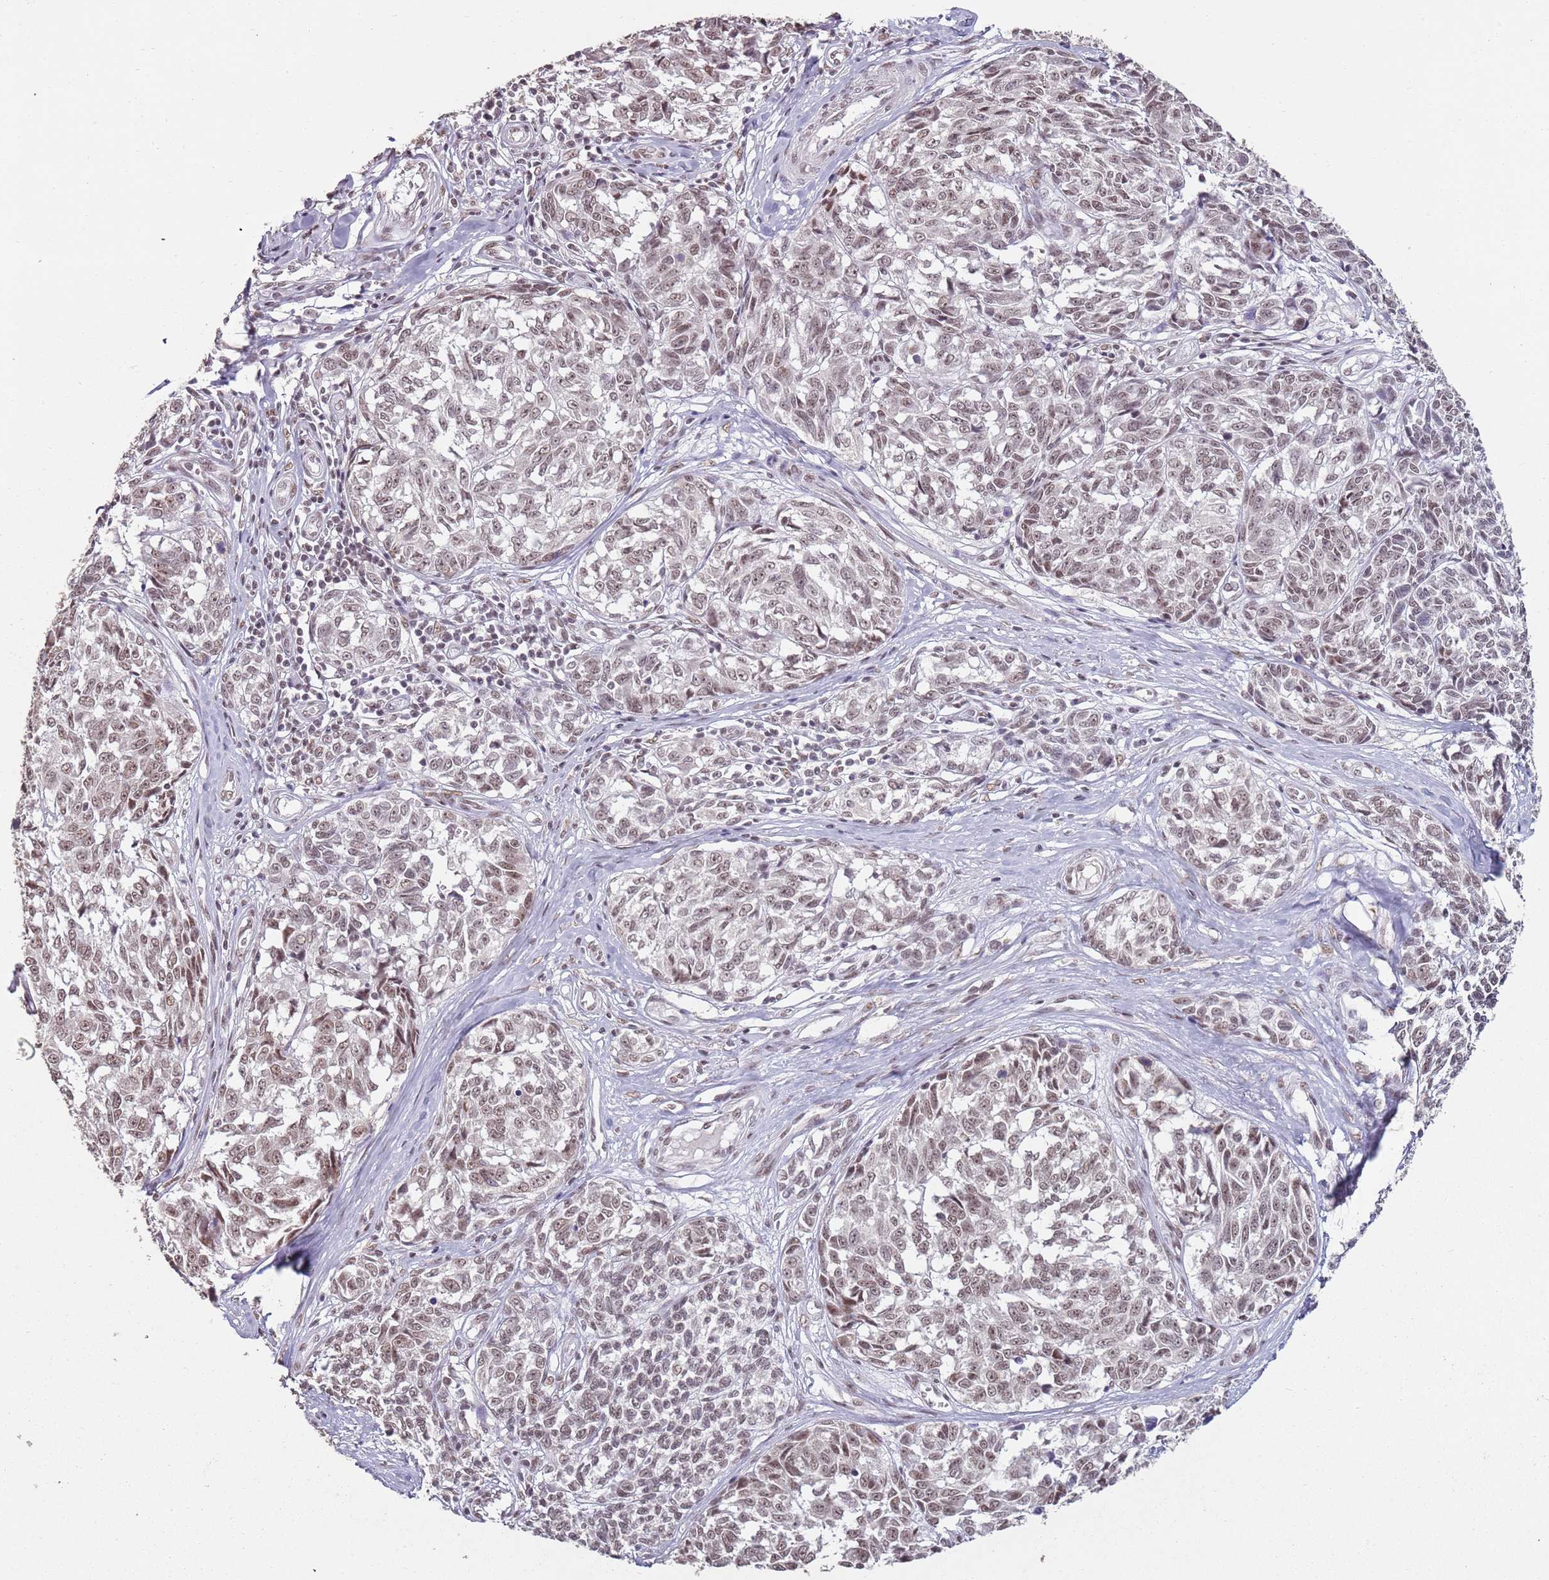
{"staining": {"intensity": "weak", "quantity": ">75%", "location": "nuclear"}, "tissue": "melanoma", "cell_type": "Tumor cells", "image_type": "cancer", "snomed": [{"axis": "morphology", "description": "Normal tissue, NOS"}, {"axis": "morphology", "description": "Malignant melanoma, NOS"}, {"axis": "topography", "description": "Skin"}], "caption": "Brown immunohistochemical staining in human malignant melanoma exhibits weak nuclear positivity in approximately >75% of tumor cells. The staining is performed using DAB brown chromogen to label protein expression. The nuclei are counter-stained blue using hematoxylin.", "gene": "ARL14EP", "patient": {"sex": "female", "age": 64}}